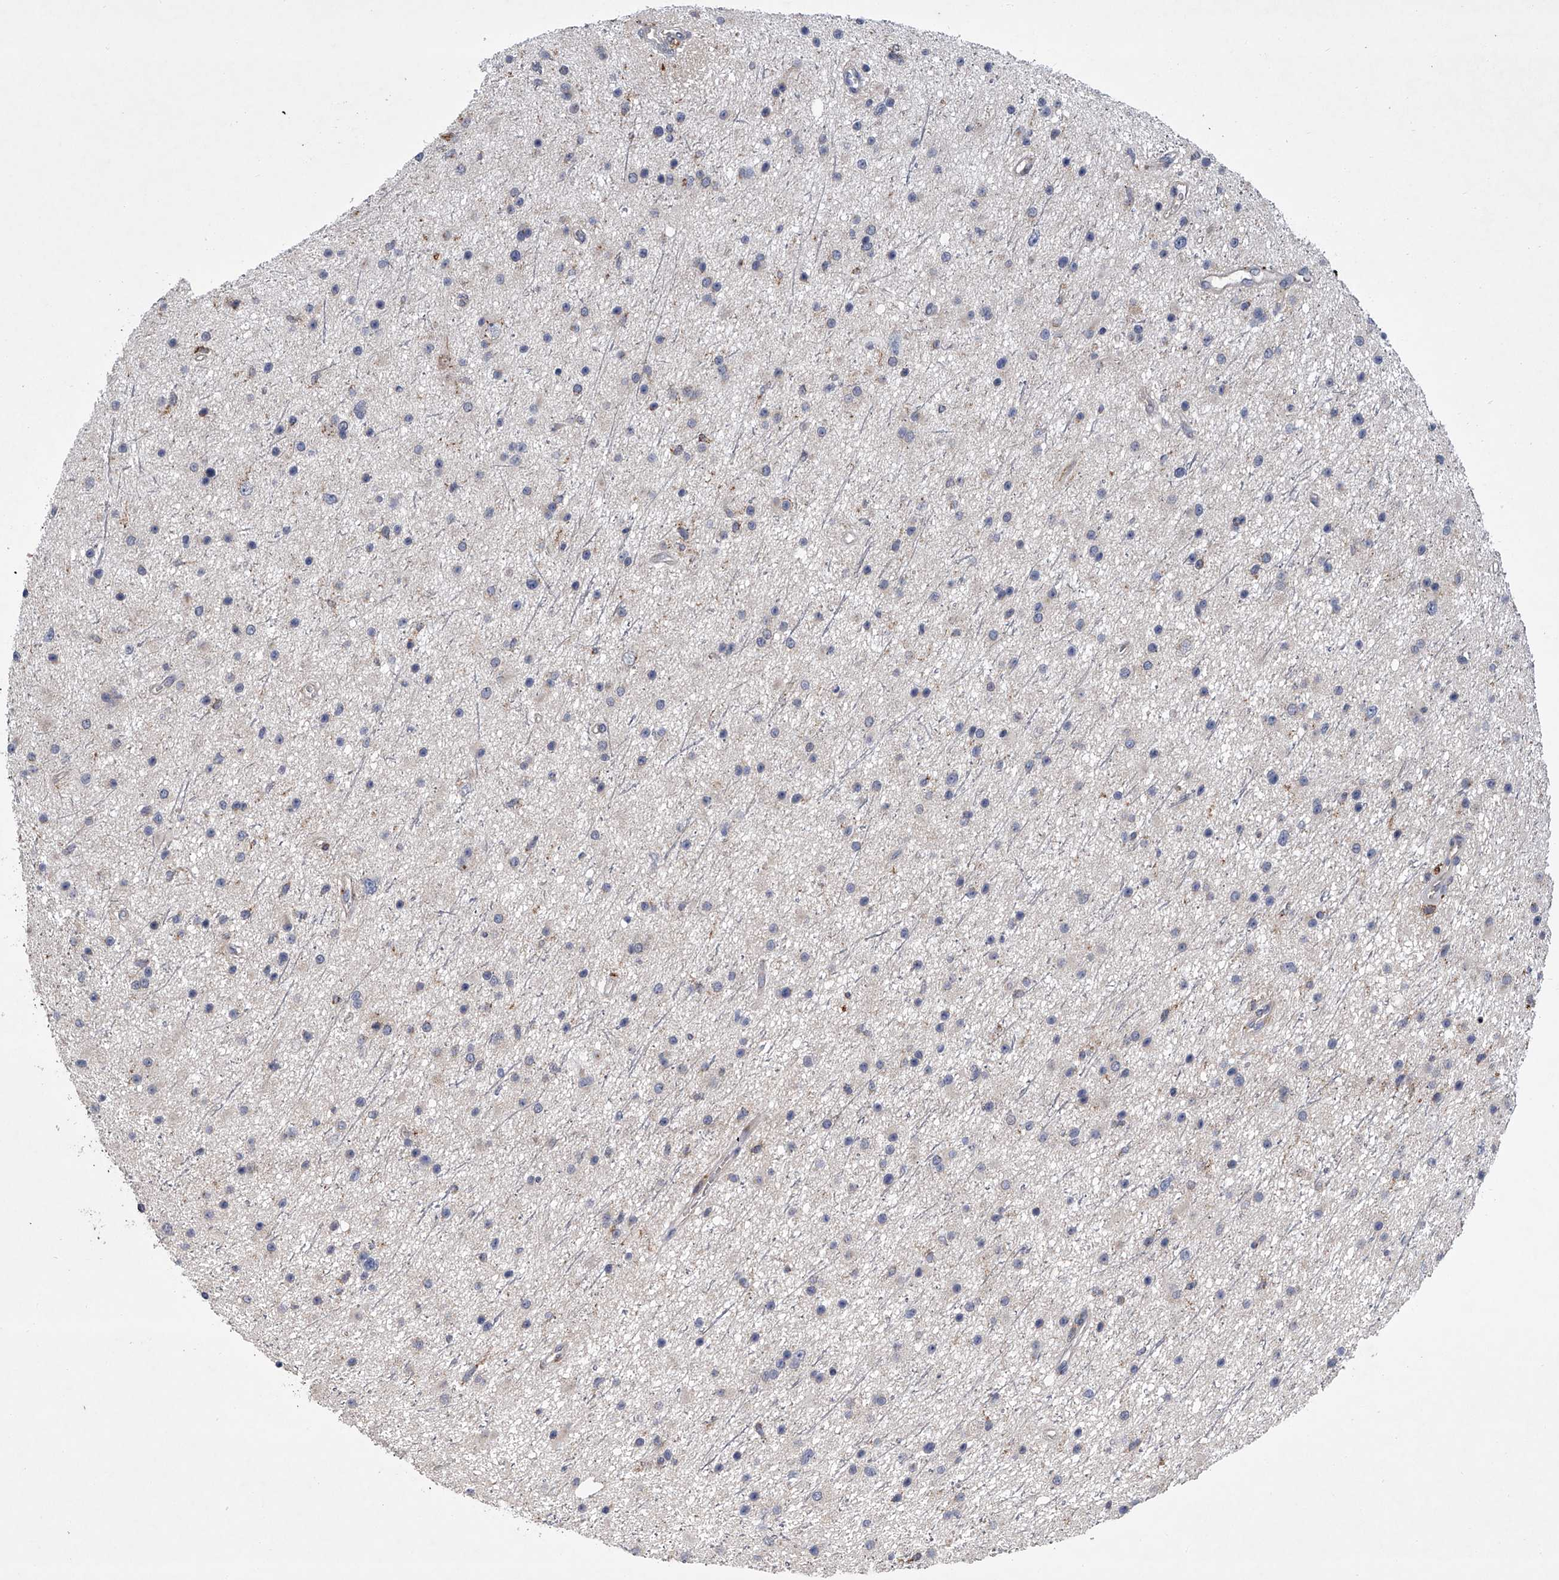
{"staining": {"intensity": "negative", "quantity": "none", "location": "none"}, "tissue": "glioma", "cell_type": "Tumor cells", "image_type": "cancer", "snomed": [{"axis": "morphology", "description": "Glioma, malignant, Low grade"}, {"axis": "topography", "description": "Cerebral cortex"}], "caption": "This image is of malignant glioma (low-grade) stained with immunohistochemistry to label a protein in brown with the nuclei are counter-stained blue. There is no staining in tumor cells.", "gene": "TRIM8", "patient": {"sex": "female", "age": 39}}